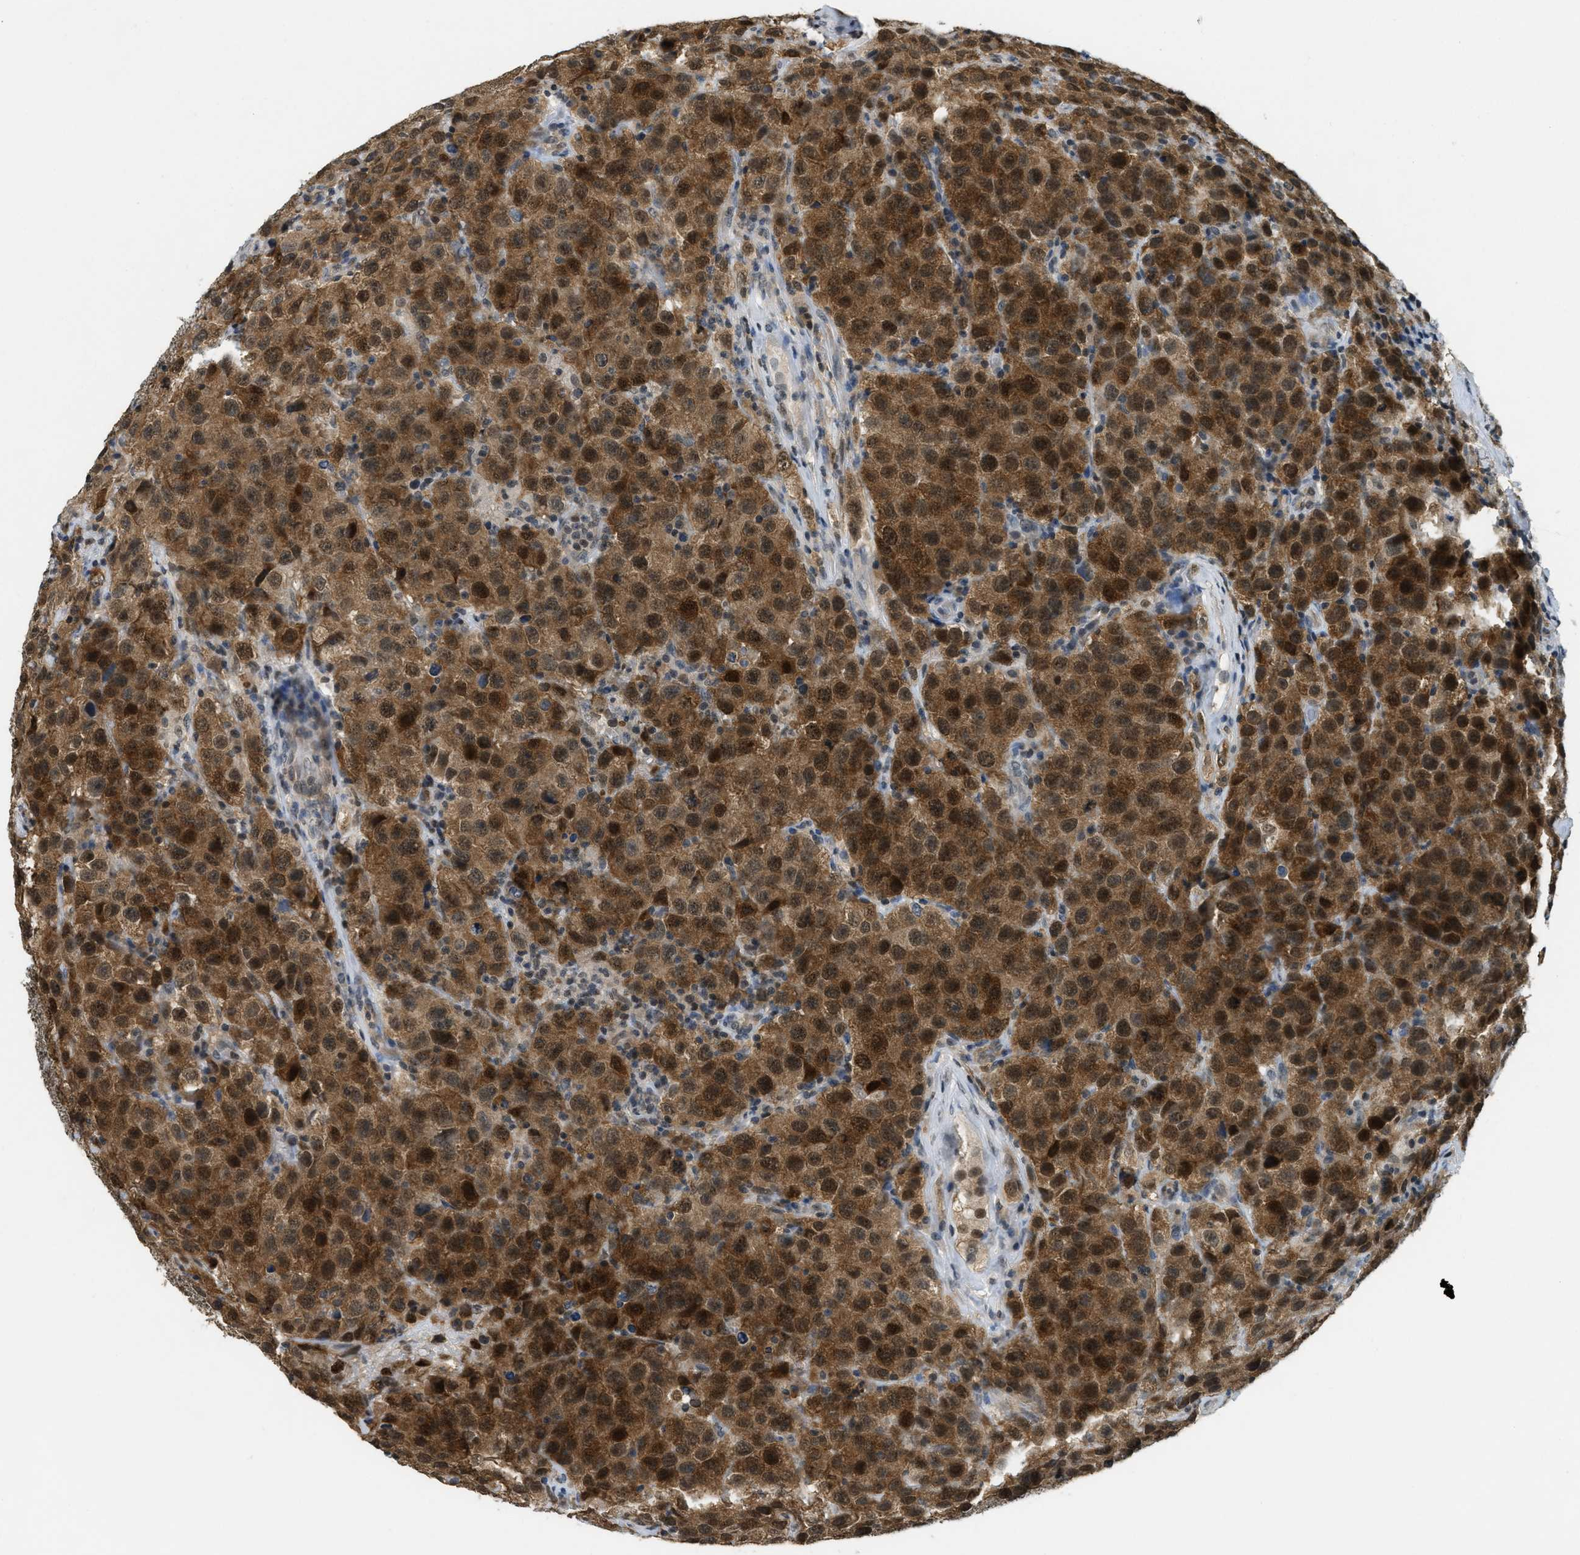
{"staining": {"intensity": "strong", "quantity": ">75%", "location": "cytoplasmic/membranous,nuclear"}, "tissue": "testis cancer", "cell_type": "Tumor cells", "image_type": "cancer", "snomed": [{"axis": "morphology", "description": "Seminoma, NOS"}, {"axis": "topography", "description": "Testis"}], "caption": "Seminoma (testis) tissue reveals strong cytoplasmic/membranous and nuclear staining in approximately >75% of tumor cells, visualized by immunohistochemistry.", "gene": "DNAJB1", "patient": {"sex": "male", "age": 52}}